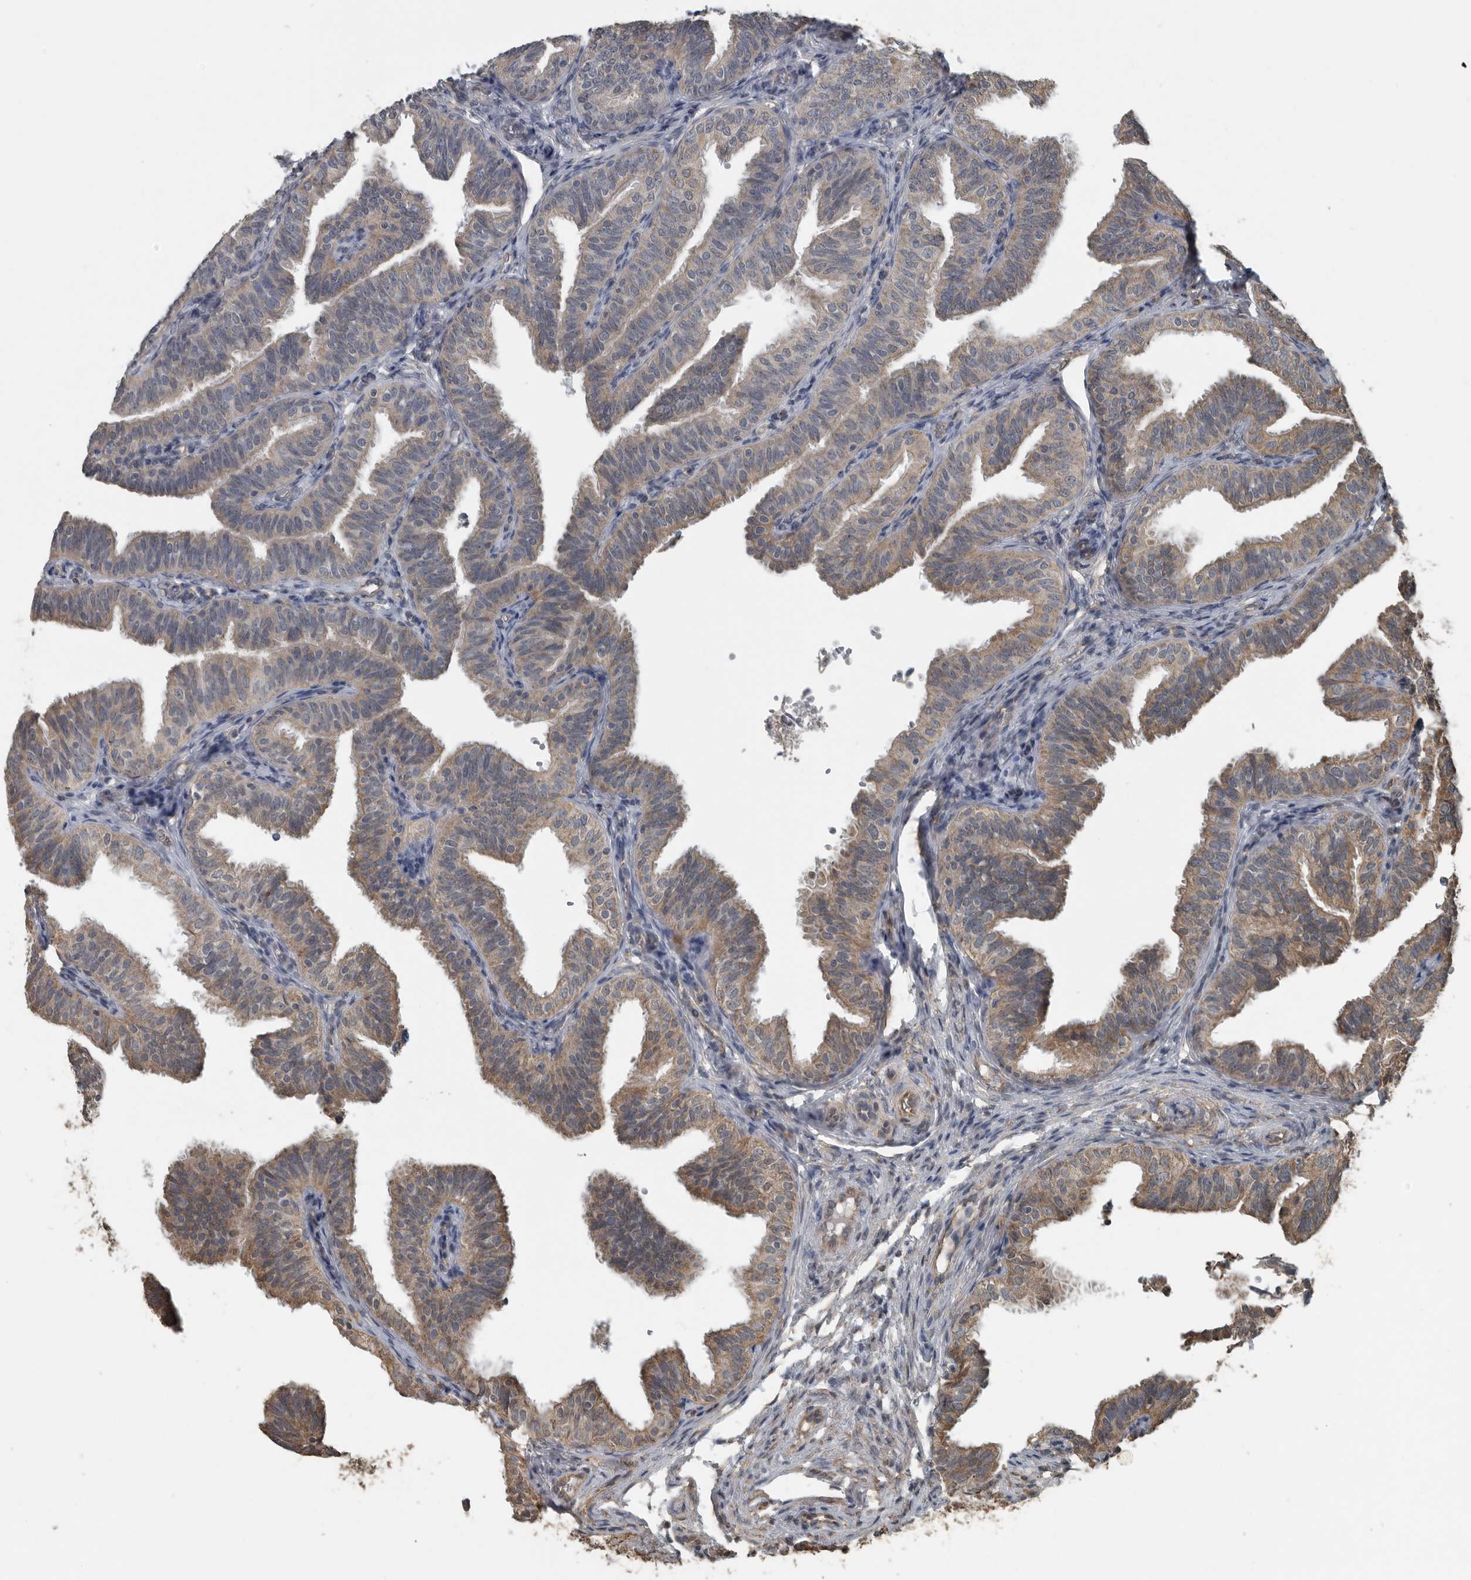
{"staining": {"intensity": "moderate", "quantity": ">75%", "location": "cytoplasmic/membranous"}, "tissue": "fallopian tube", "cell_type": "Glandular cells", "image_type": "normal", "snomed": [{"axis": "morphology", "description": "Normal tissue, NOS"}, {"axis": "topography", "description": "Fallopian tube"}], "caption": "DAB (3,3'-diaminobenzidine) immunohistochemical staining of normal fallopian tube exhibits moderate cytoplasmic/membranous protein staining in about >75% of glandular cells. (Stains: DAB (3,3'-diaminobenzidine) in brown, nuclei in blue, Microscopy: brightfield microscopy at high magnification).", "gene": "AFAP1", "patient": {"sex": "female", "age": 35}}